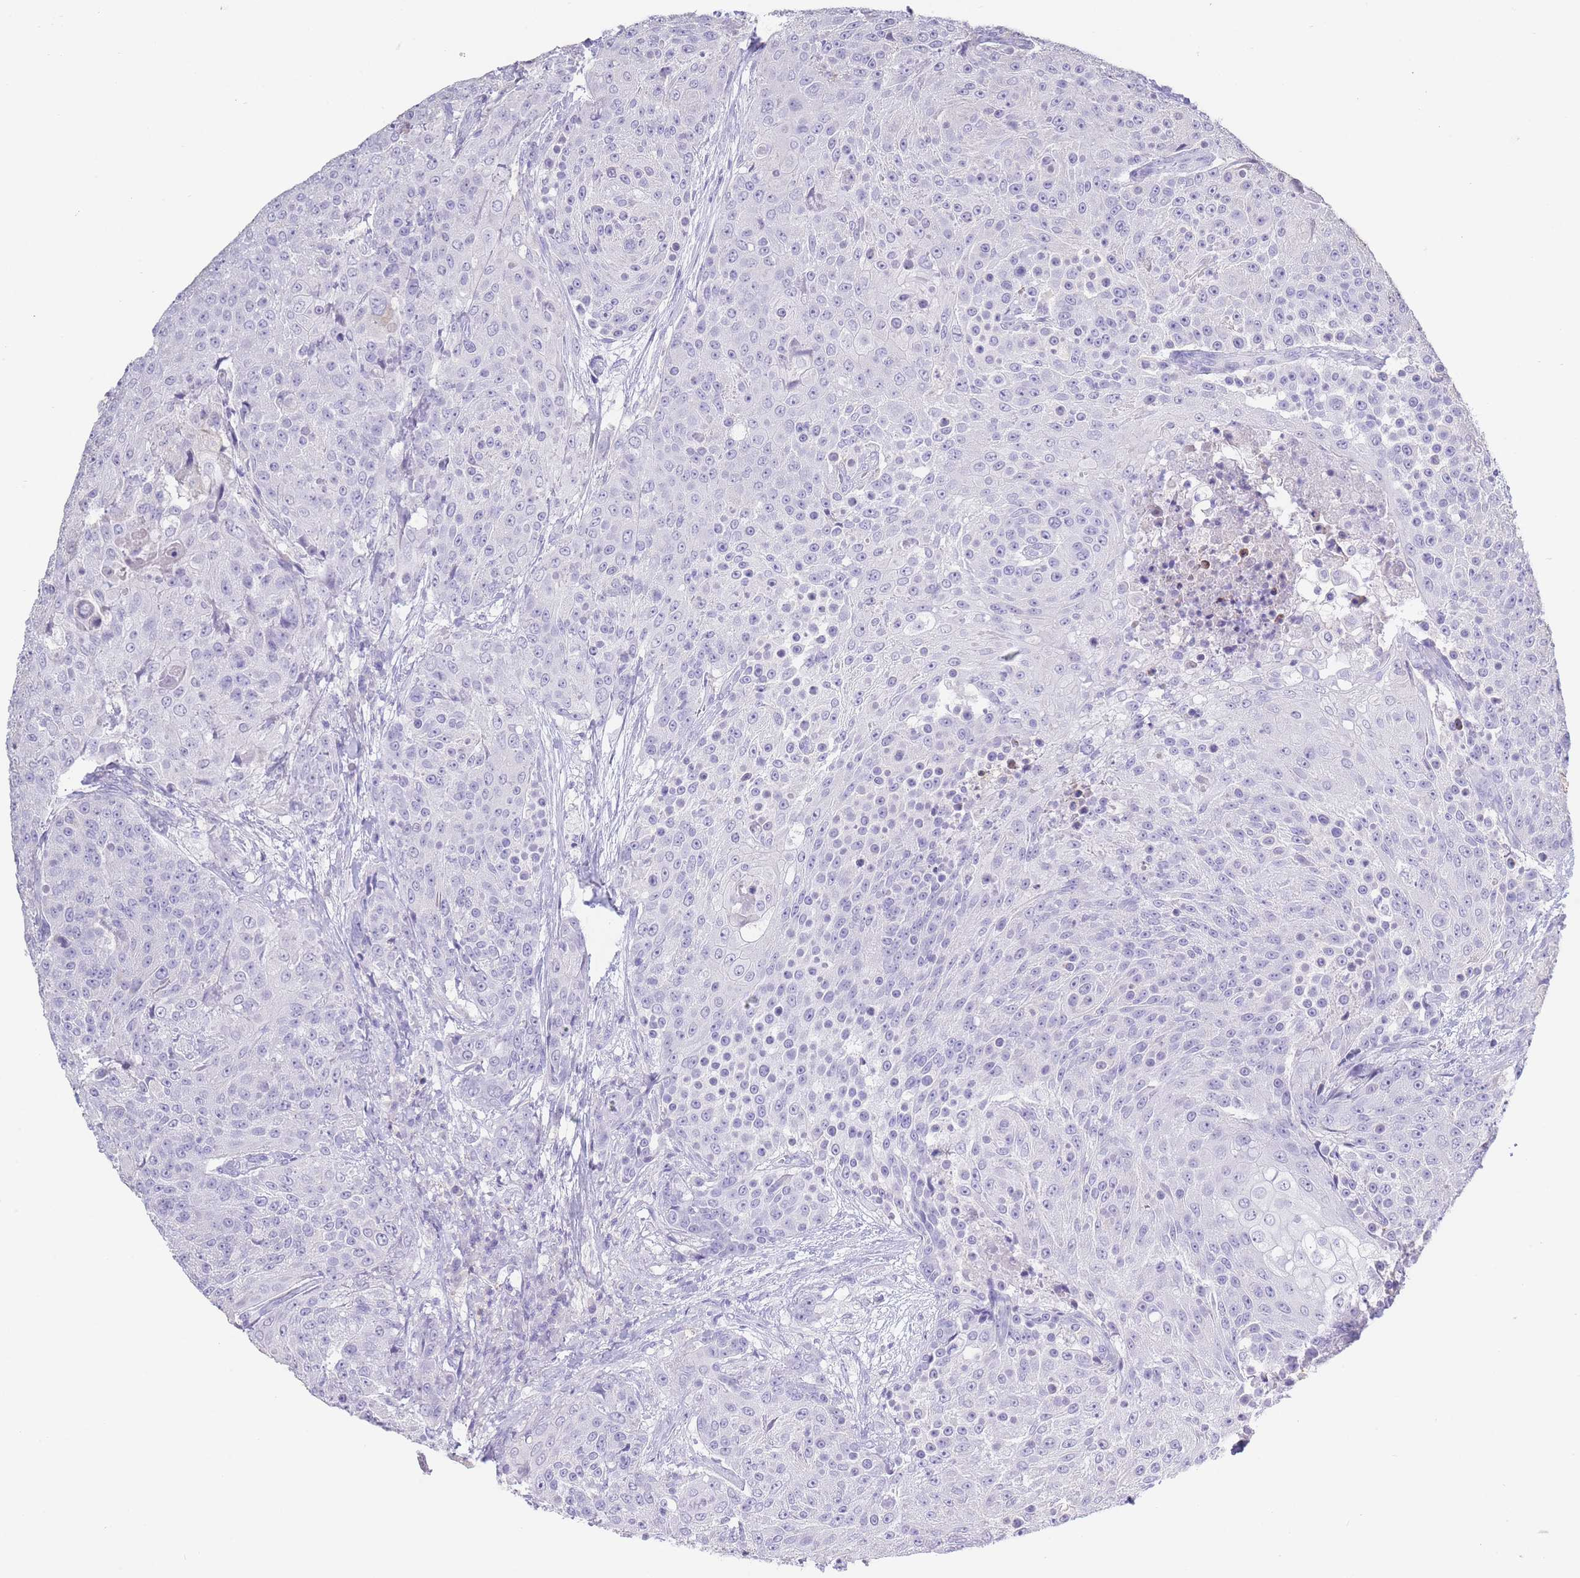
{"staining": {"intensity": "negative", "quantity": "none", "location": "none"}, "tissue": "urothelial cancer", "cell_type": "Tumor cells", "image_type": "cancer", "snomed": [{"axis": "morphology", "description": "Urothelial carcinoma, High grade"}, {"axis": "topography", "description": "Urinary bladder"}], "caption": "Immunohistochemical staining of human urothelial cancer reveals no significant expression in tumor cells. (Stains: DAB immunohistochemistry (IHC) with hematoxylin counter stain, Microscopy: brightfield microscopy at high magnification).", "gene": "CD37", "patient": {"sex": "female", "age": 63}}